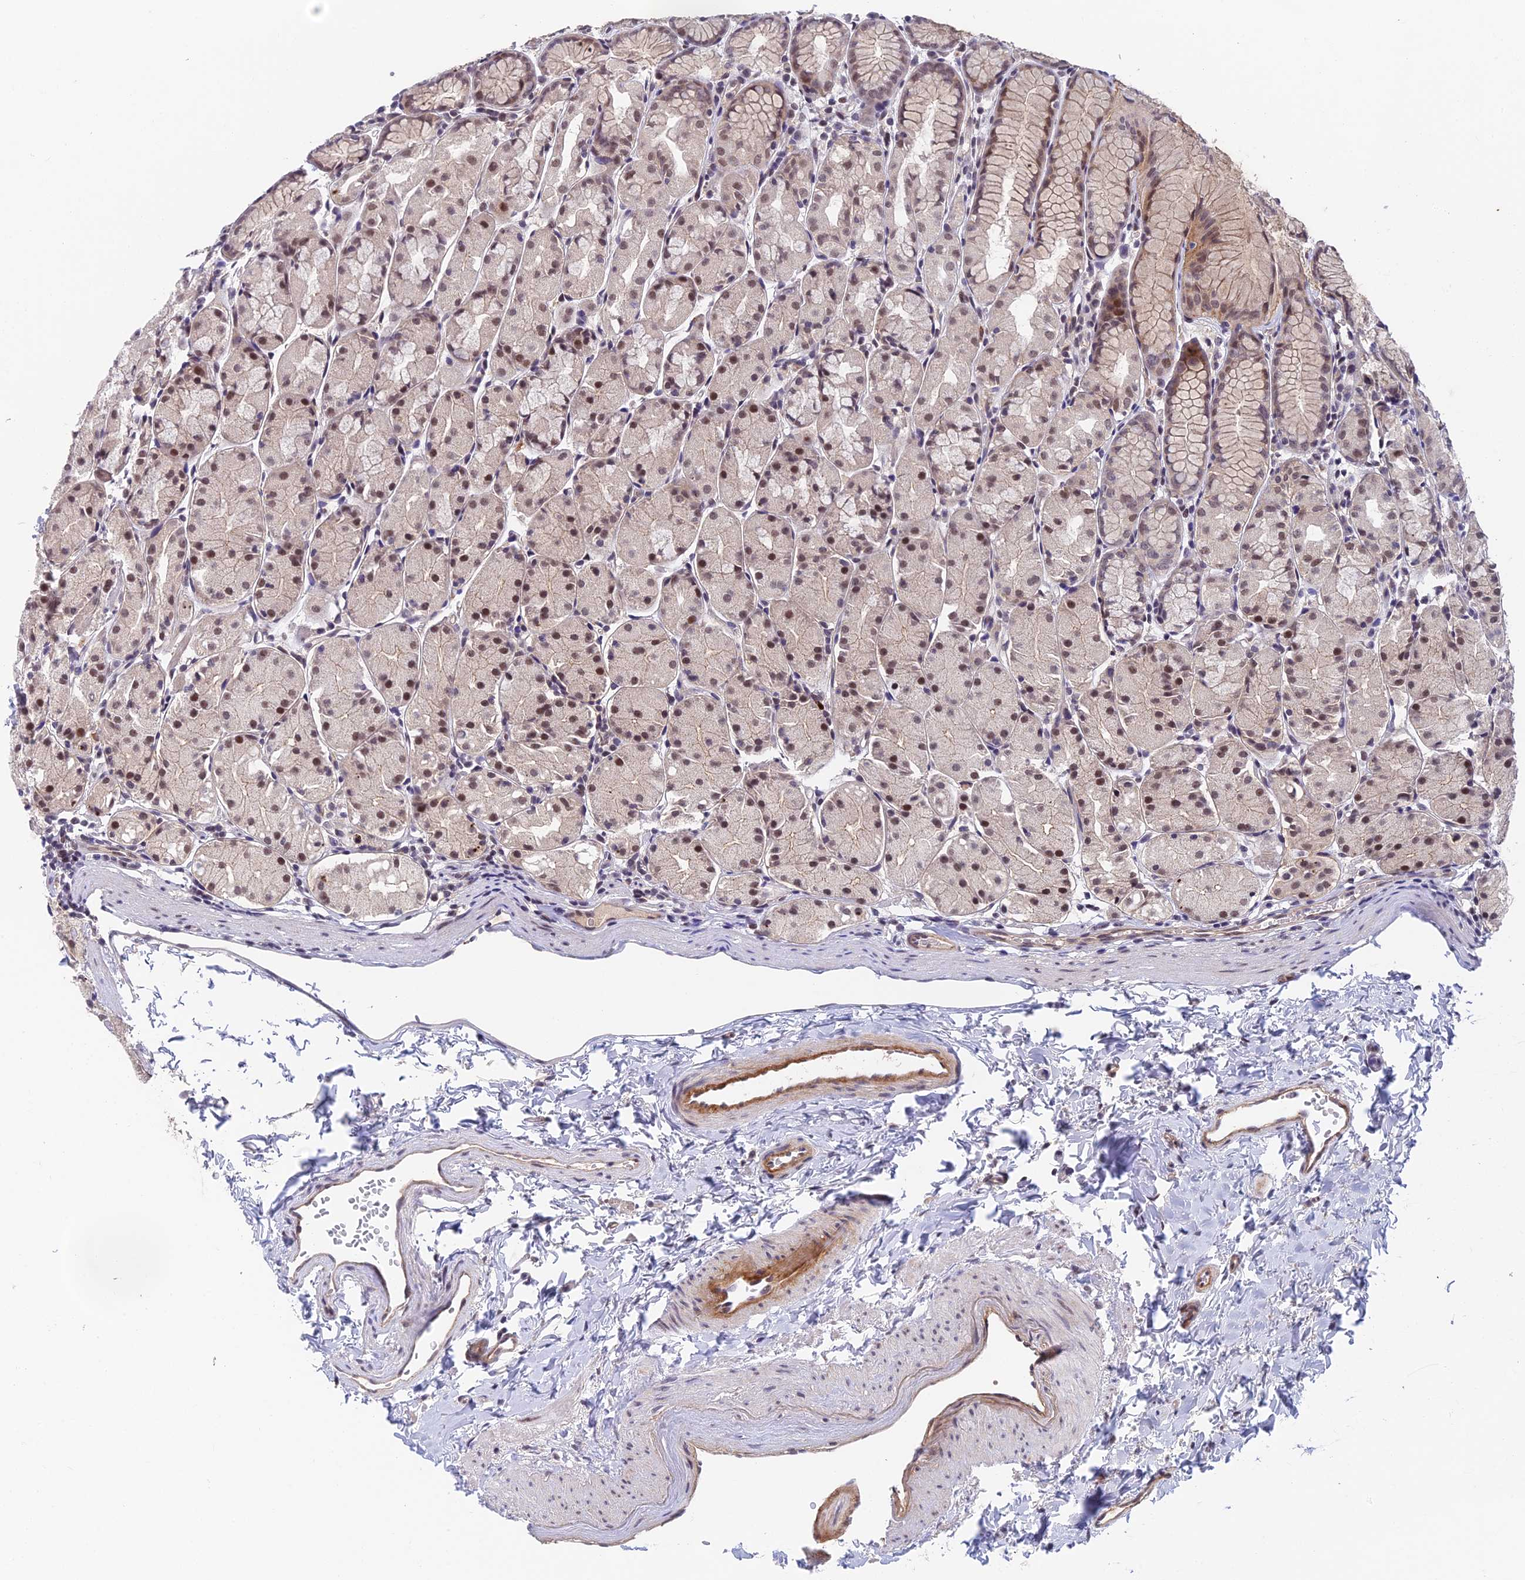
{"staining": {"intensity": "moderate", "quantity": "25%-75%", "location": "cytoplasmic/membranous,nuclear"}, "tissue": "stomach", "cell_type": "Glandular cells", "image_type": "normal", "snomed": [{"axis": "morphology", "description": "Normal tissue, NOS"}, {"axis": "topography", "description": "Stomach, upper"}], "caption": "Immunohistochemistry (IHC) photomicrograph of normal stomach stained for a protein (brown), which reveals medium levels of moderate cytoplasmic/membranous,nuclear staining in about 25%-75% of glandular cells.", "gene": "NSMCE1", "patient": {"sex": "male", "age": 47}}